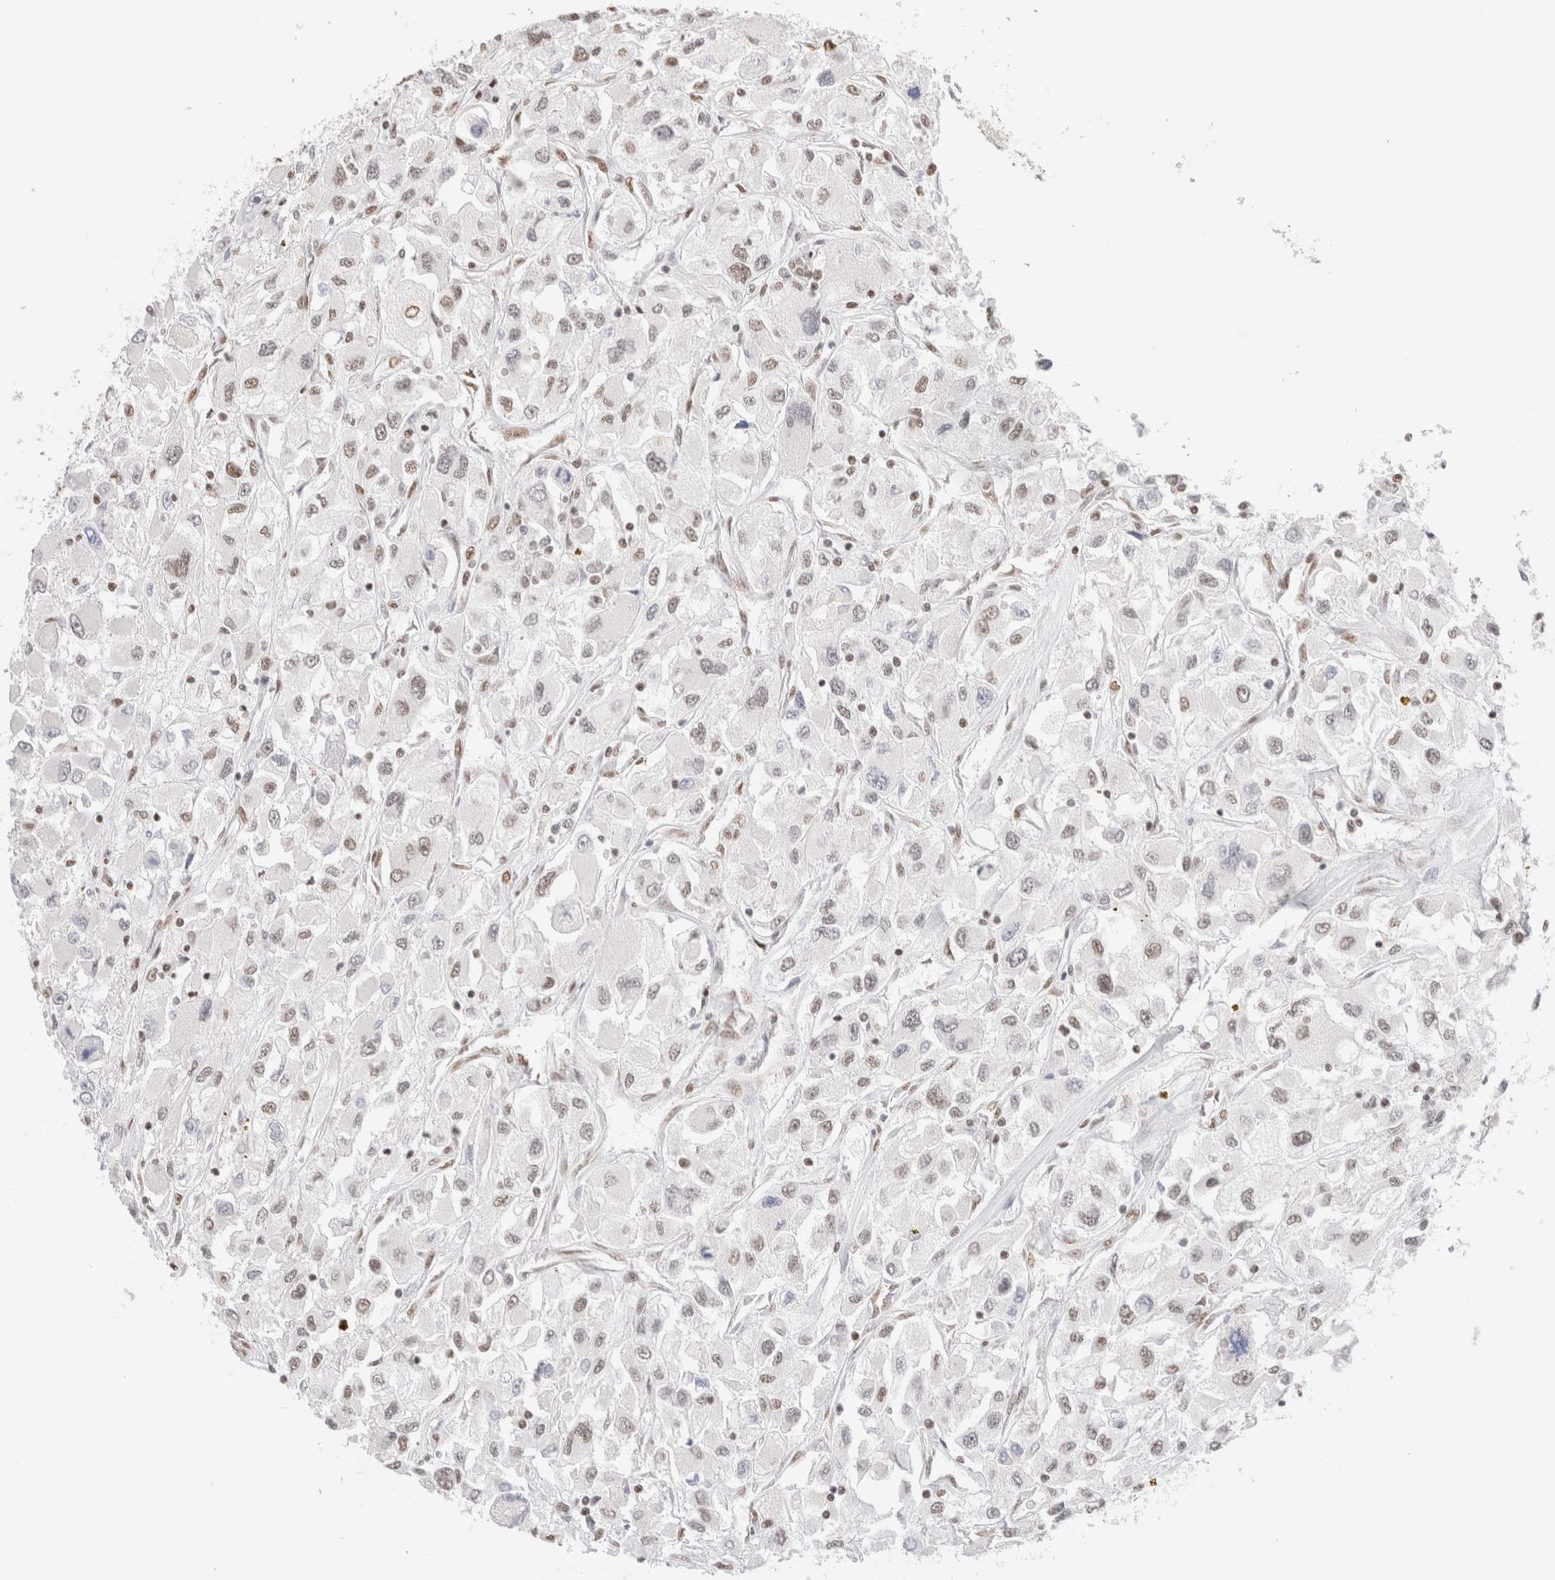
{"staining": {"intensity": "moderate", "quantity": "<25%", "location": "nuclear"}, "tissue": "renal cancer", "cell_type": "Tumor cells", "image_type": "cancer", "snomed": [{"axis": "morphology", "description": "Adenocarcinoma, NOS"}, {"axis": "topography", "description": "Kidney"}], "caption": "Human renal adenocarcinoma stained with a protein marker displays moderate staining in tumor cells.", "gene": "SUPT3H", "patient": {"sex": "female", "age": 52}}